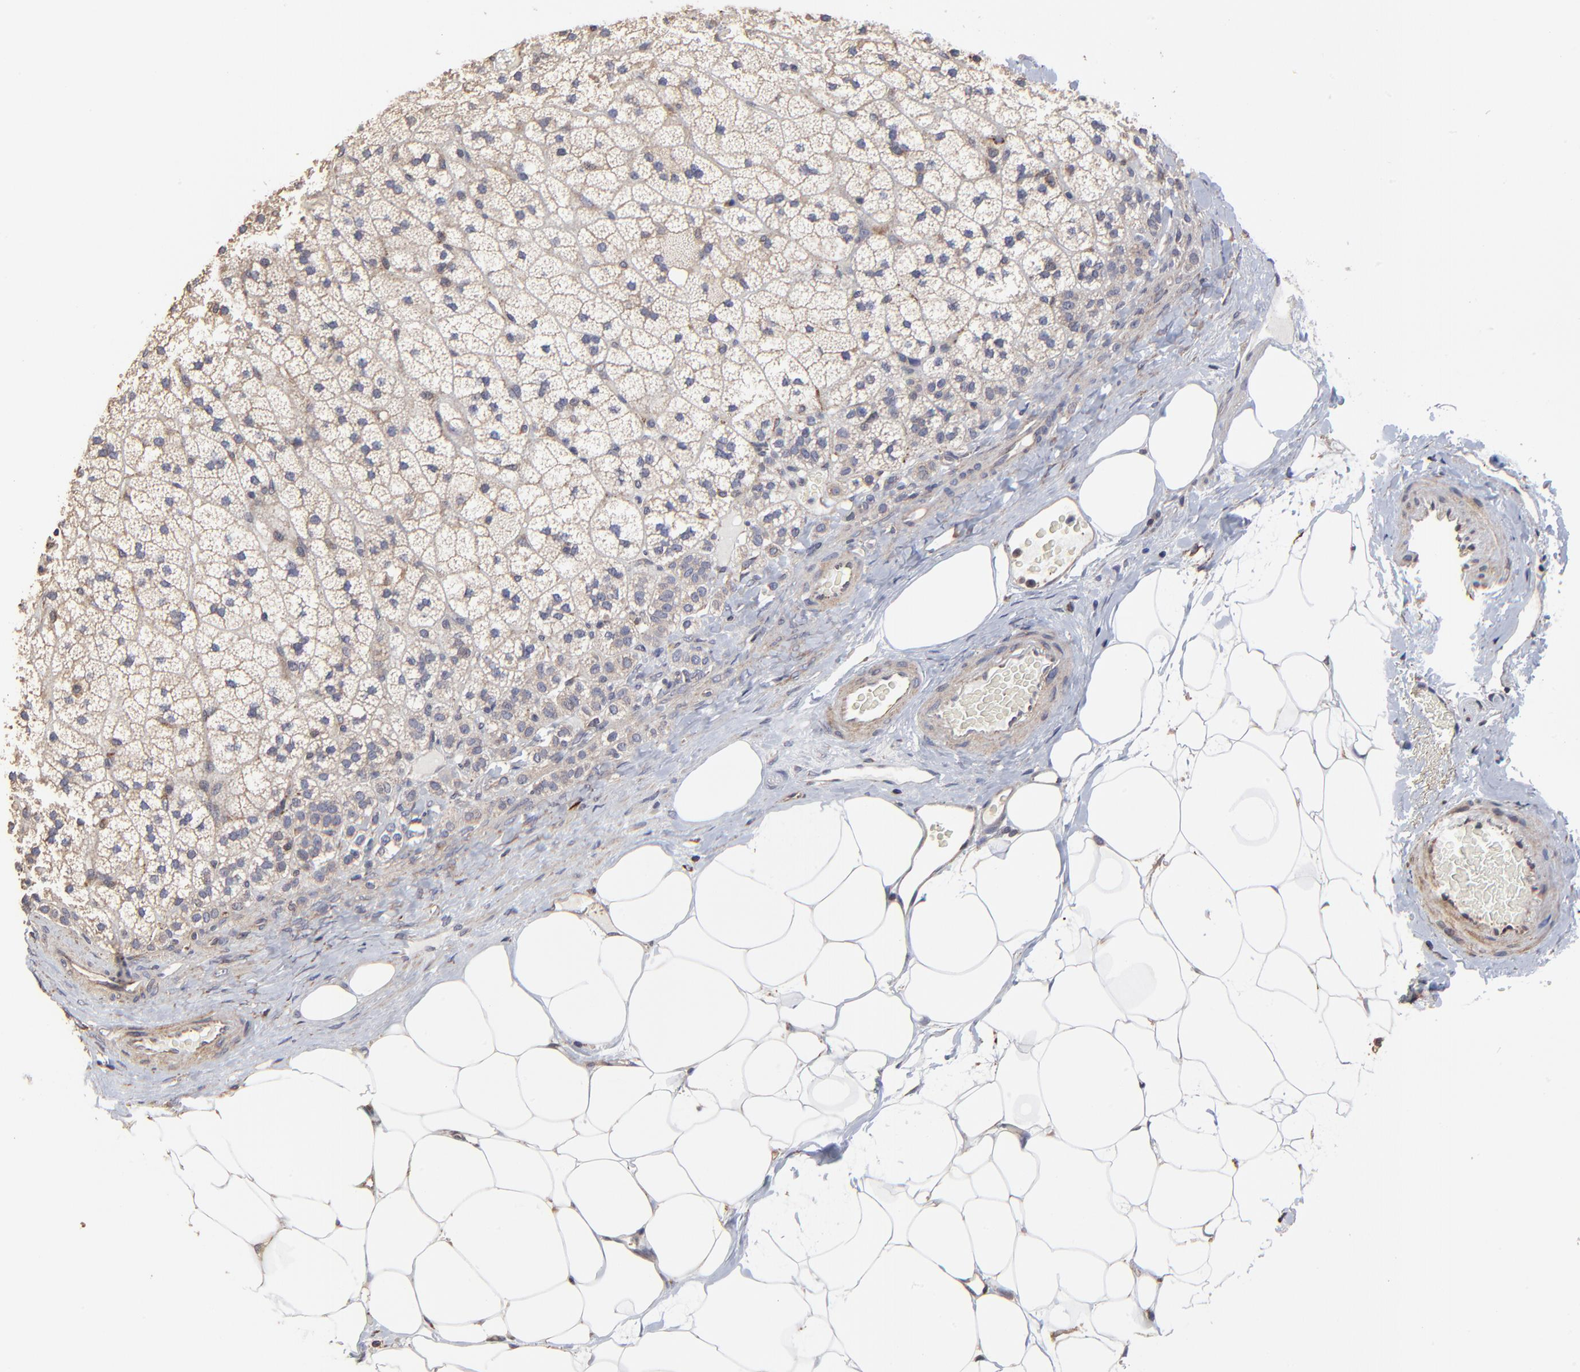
{"staining": {"intensity": "strong", "quantity": ">75%", "location": "cytoplasmic/membranous"}, "tissue": "adrenal gland", "cell_type": "Glandular cells", "image_type": "normal", "snomed": [{"axis": "morphology", "description": "Normal tissue, NOS"}, {"axis": "topography", "description": "Adrenal gland"}], "caption": "The histopathology image exhibits immunohistochemical staining of normal adrenal gland. There is strong cytoplasmic/membranous staining is identified in about >75% of glandular cells. Using DAB (brown) and hematoxylin (blue) stains, captured at high magnification using brightfield microscopy.", "gene": "ELP2", "patient": {"sex": "male", "age": 35}}